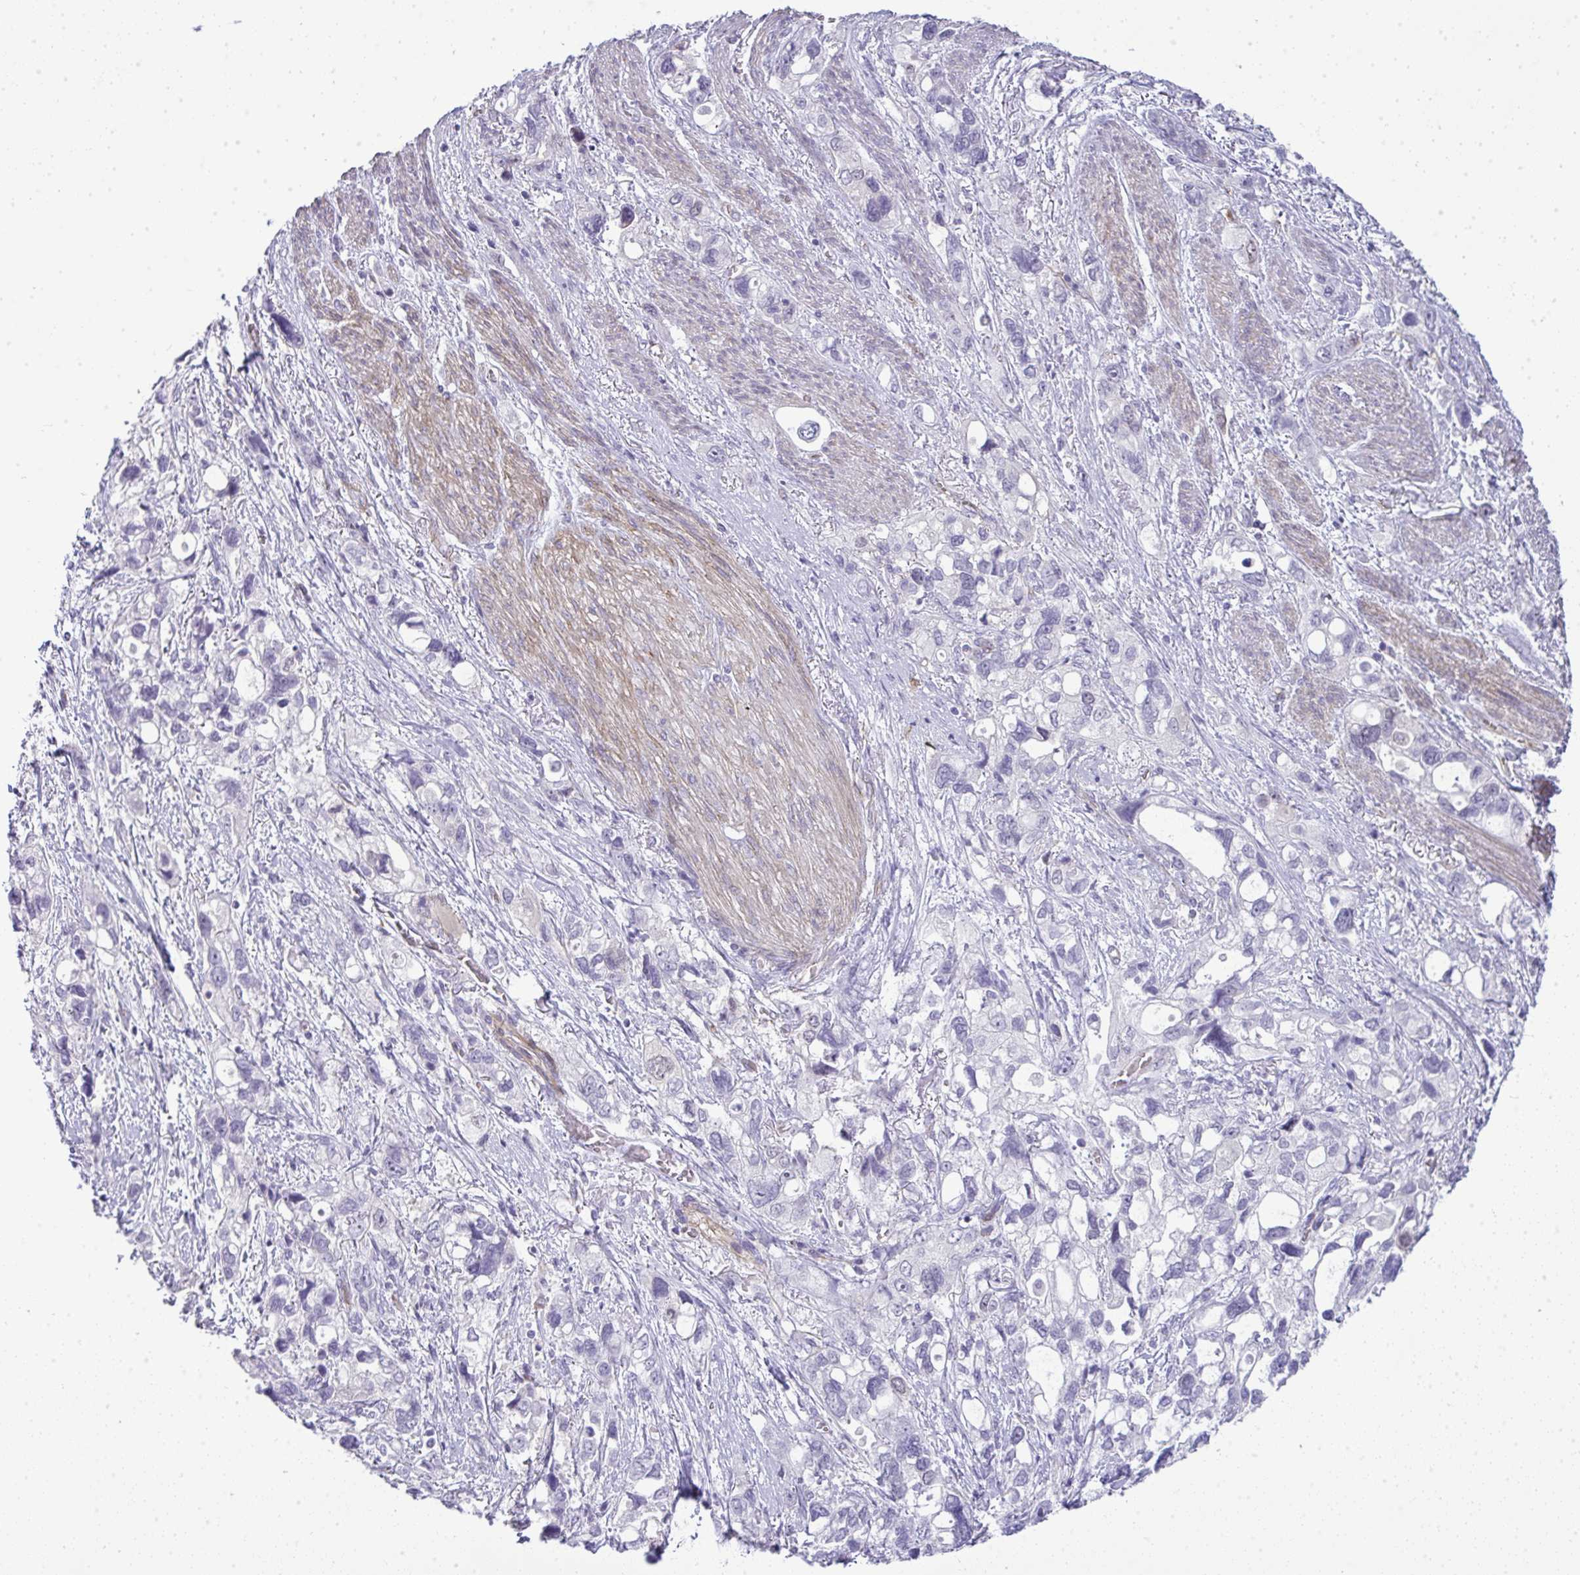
{"staining": {"intensity": "negative", "quantity": "none", "location": "none"}, "tissue": "stomach cancer", "cell_type": "Tumor cells", "image_type": "cancer", "snomed": [{"axis": "morphology", "description": "Adenocarcinoma, NOS"}, {"axis": "topography", "description": "Stomach, upper"}], "caption": "Tumor cells are negative for protein expression in human stomach adenocarcinoma.", "gene": "UBE2S", "patient": {"sex": "female", "age": 81}}